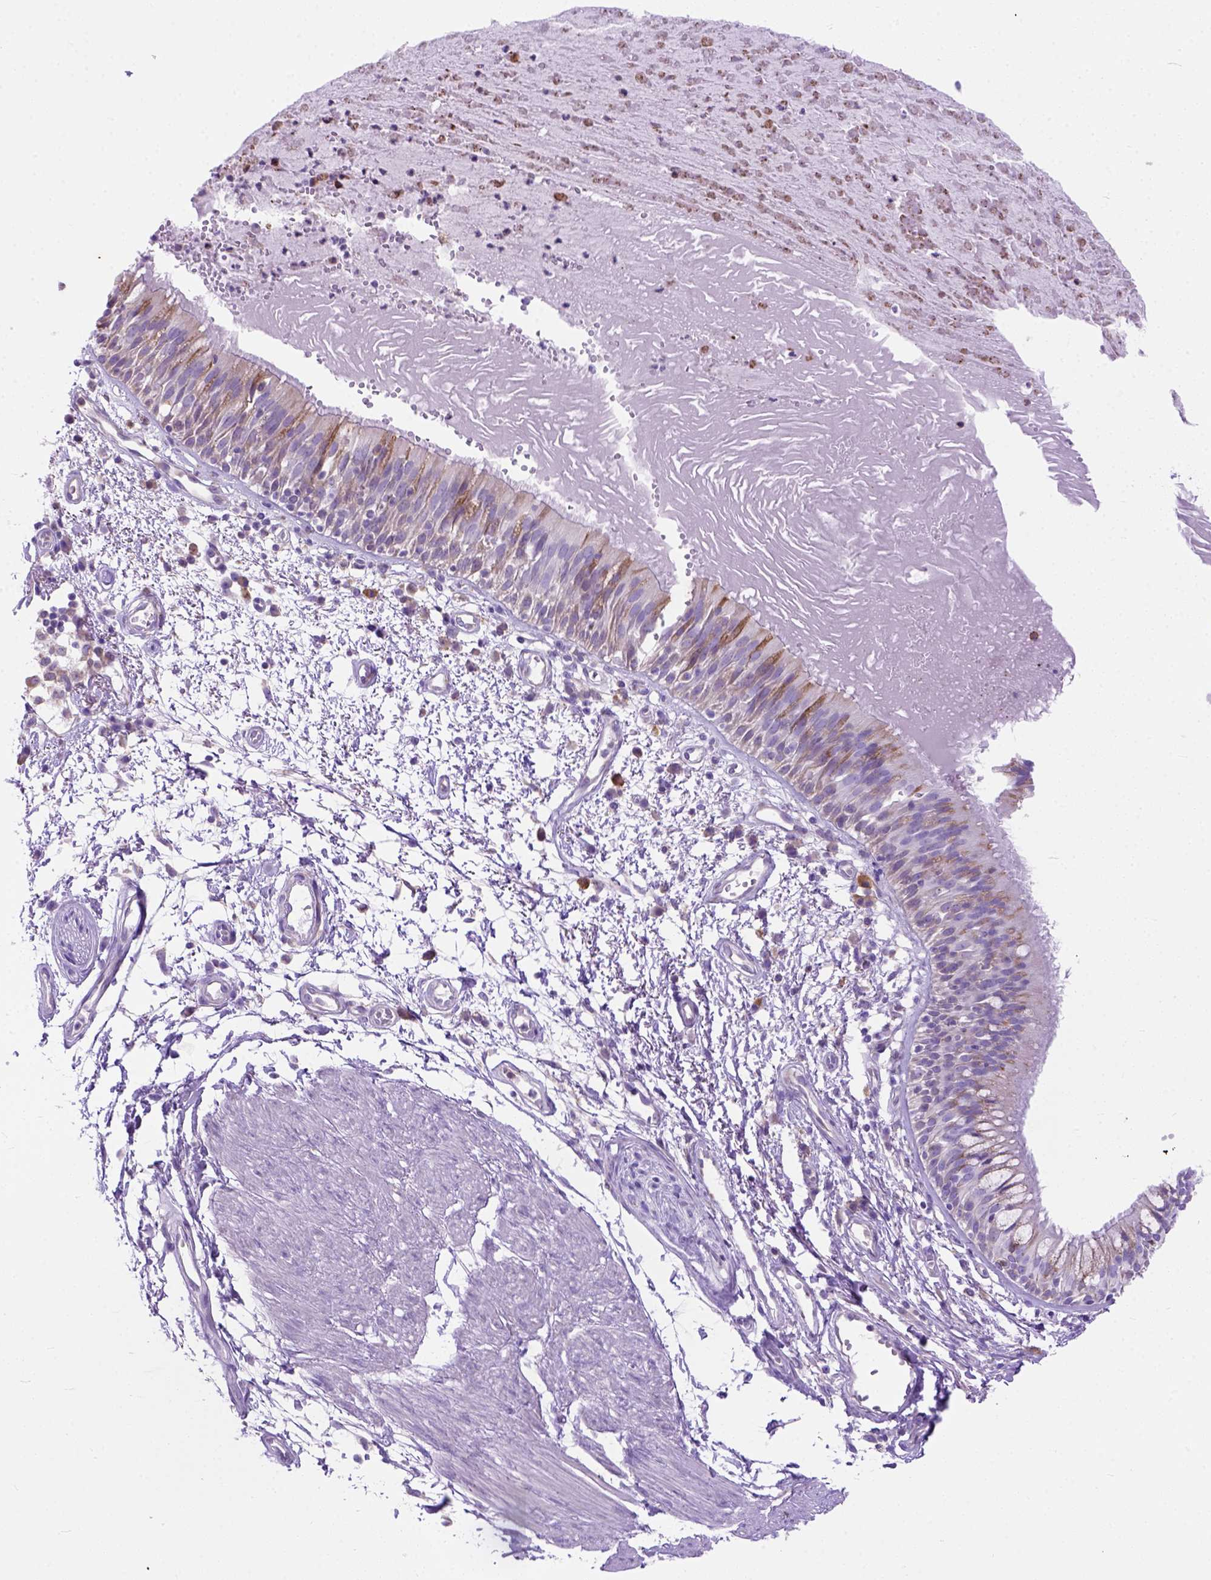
{"staining": {"intensity": "moderate", "quantity": "25%-75%", "location": "cytoplasmic/membranous"}, "tissue": "bronchus", "cell_type": "Respiratory epithelial cells", "image_type": "normal", "snomed": [{"axis": "morphology", "description": "Normal tissue, NOS"}, {"axis": "morphology", "description": "Squamous cell carcinoma, NOS"}, {"axis": "topography", "description": "Cartilage tissue"}, {"axis": "topography", "description": "Bronchus"}, {"axis": "topography", "description": "Lung"}], "caption": "A micrograph of bronchus stained for a protein demonstrates moderate cytoplasmic/membranous brown staining in respiratory epithelial cells. The protein is stained brown, and the nuclei are stained in blue (DAB (3,3'-diaminobenzidine) IHC with brightfield microscopy, high magnification).", "gene": "PLK4", "patient": {"sex": "male", "age": 66}}